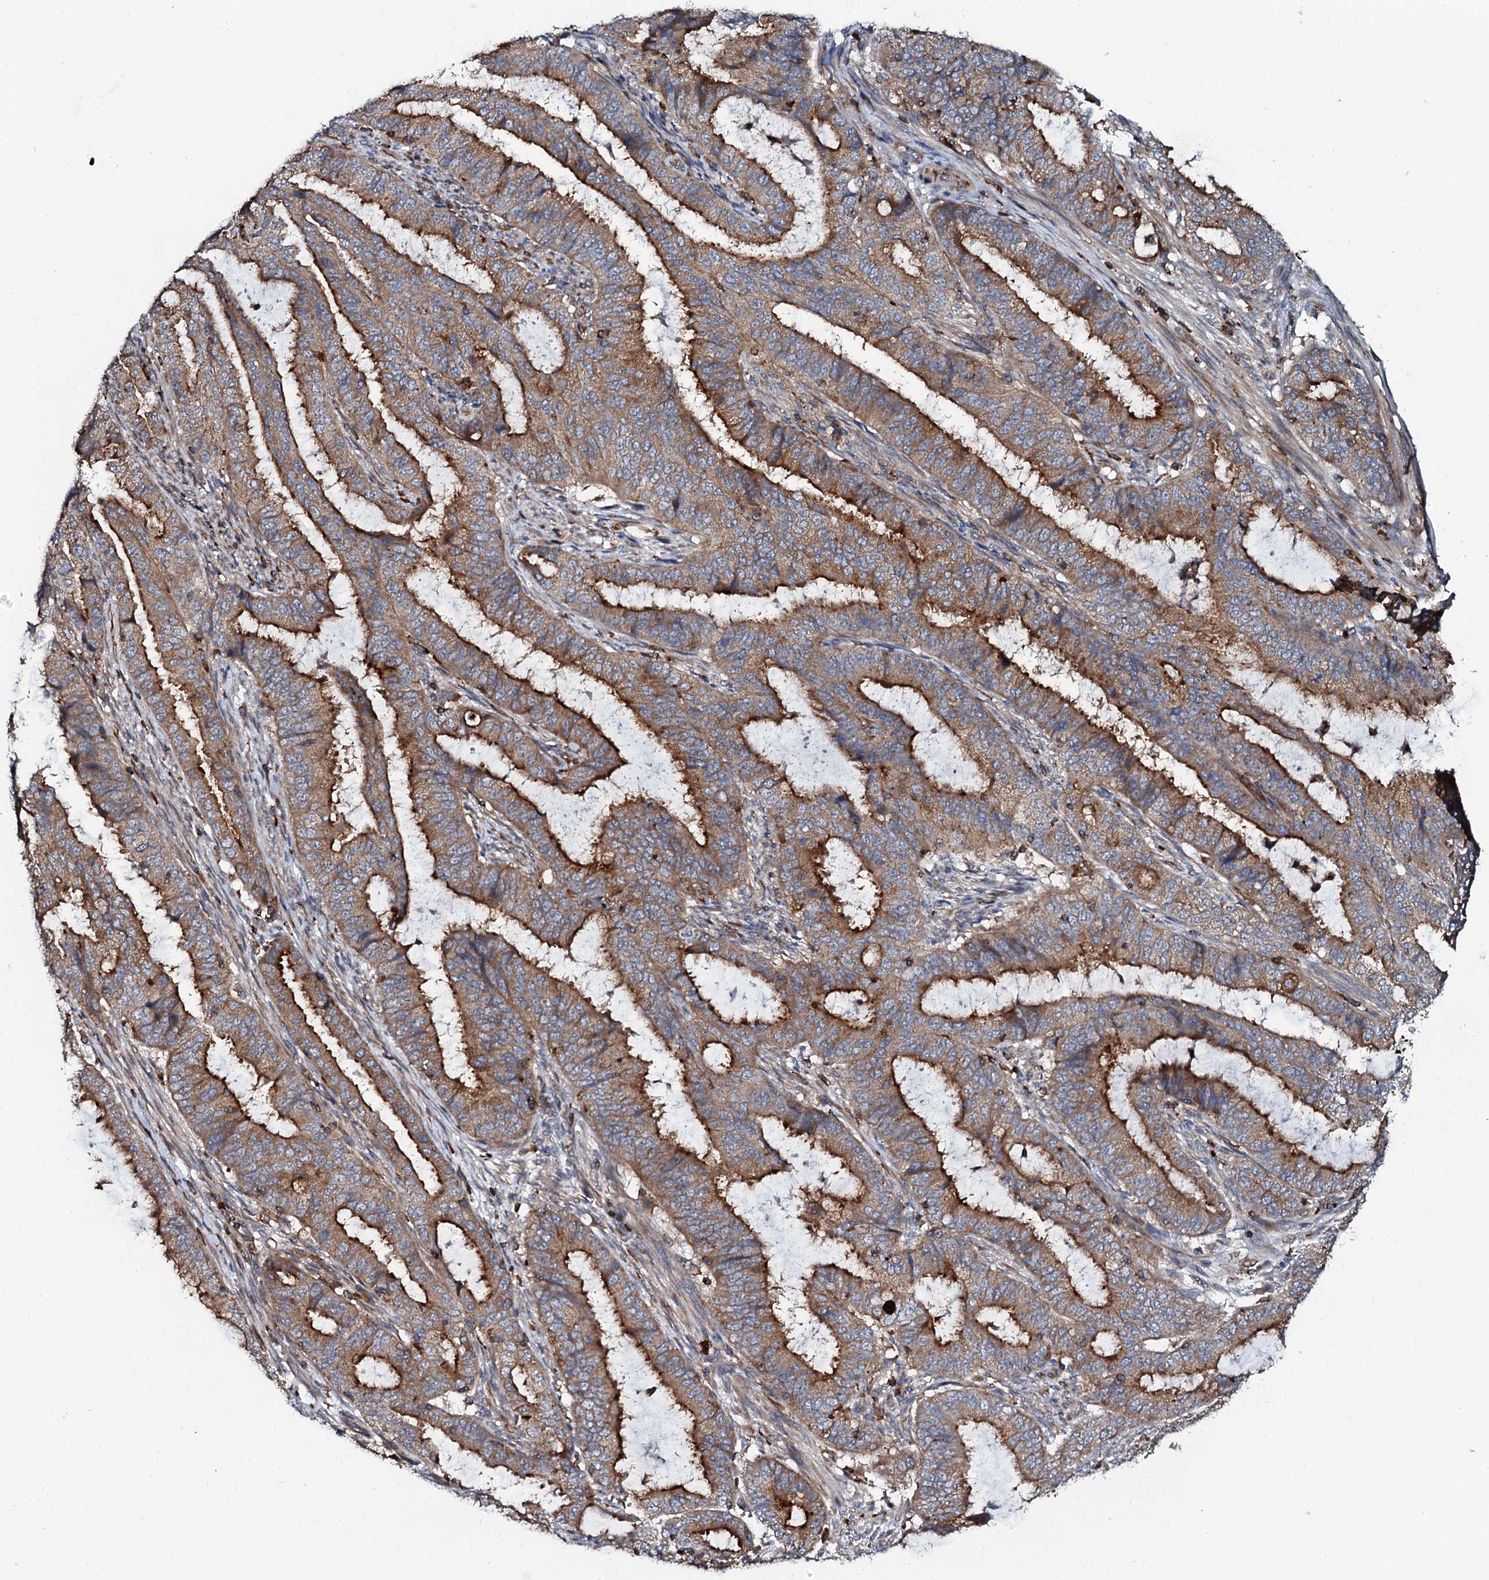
{"staining": {"intensity": "strong", "quantity": ">75%", "location": "cytoplasmic/membranous"}, "tissue": "endometrial cancer", "cell_type": "Tumor cells", "image_type": "cancer", "snomed": [{"axis": "morphology", "description": "Adenocarcinoma, NOS"}, {"axis": "topography", "description": "Endometrium"}], "caption": "IHC staining of endometrial adenocarcinoma, which reveals high levels of strong cytoplasmic/membranous expression in about >75% of tumor cells indicating strong cytoplasmic/membranous protein staining. The staining was performed using DAB (brown) for protein detection and nuclei were counterstained in hematoxylin (blue).", "gene": "VAMP8", "patient": {"sex": "female", "age": 51}}